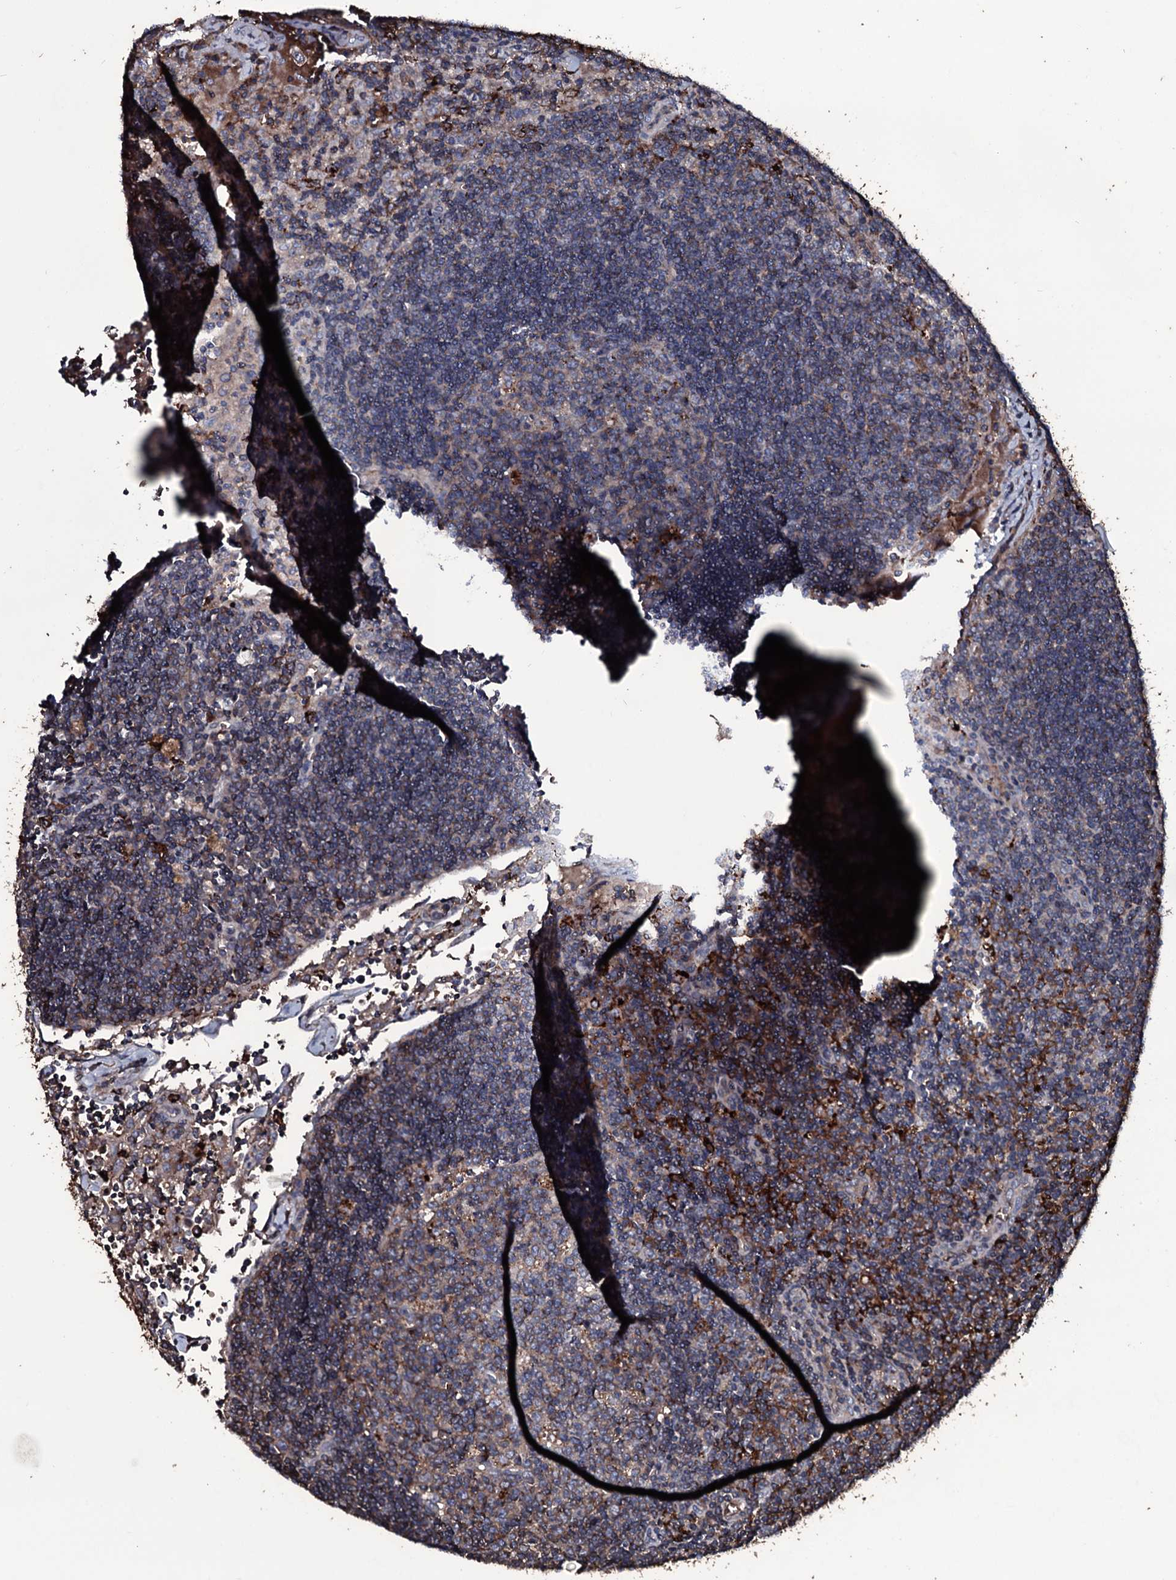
{"staining": {"intensity": "weak", "quantity": "25%-75%", "location": "cytoplasmic/membranous"}, "tissue": "lymph node", "cell_type": "Germinal center cells", "image_type": "normal", "snomed": [{"axis": "morphology", "description": "Normal tissue, NOS"}, {"axis": "topography", "description": "Lymph node"}], "caption": "This is an image of IHC staining of normal lymph node, which shows weak expression in the cytoplasmic/membranous of germinal center cells.", "gene": "ZSWIM8", "patient": {"sex": "male", "age": 58}}